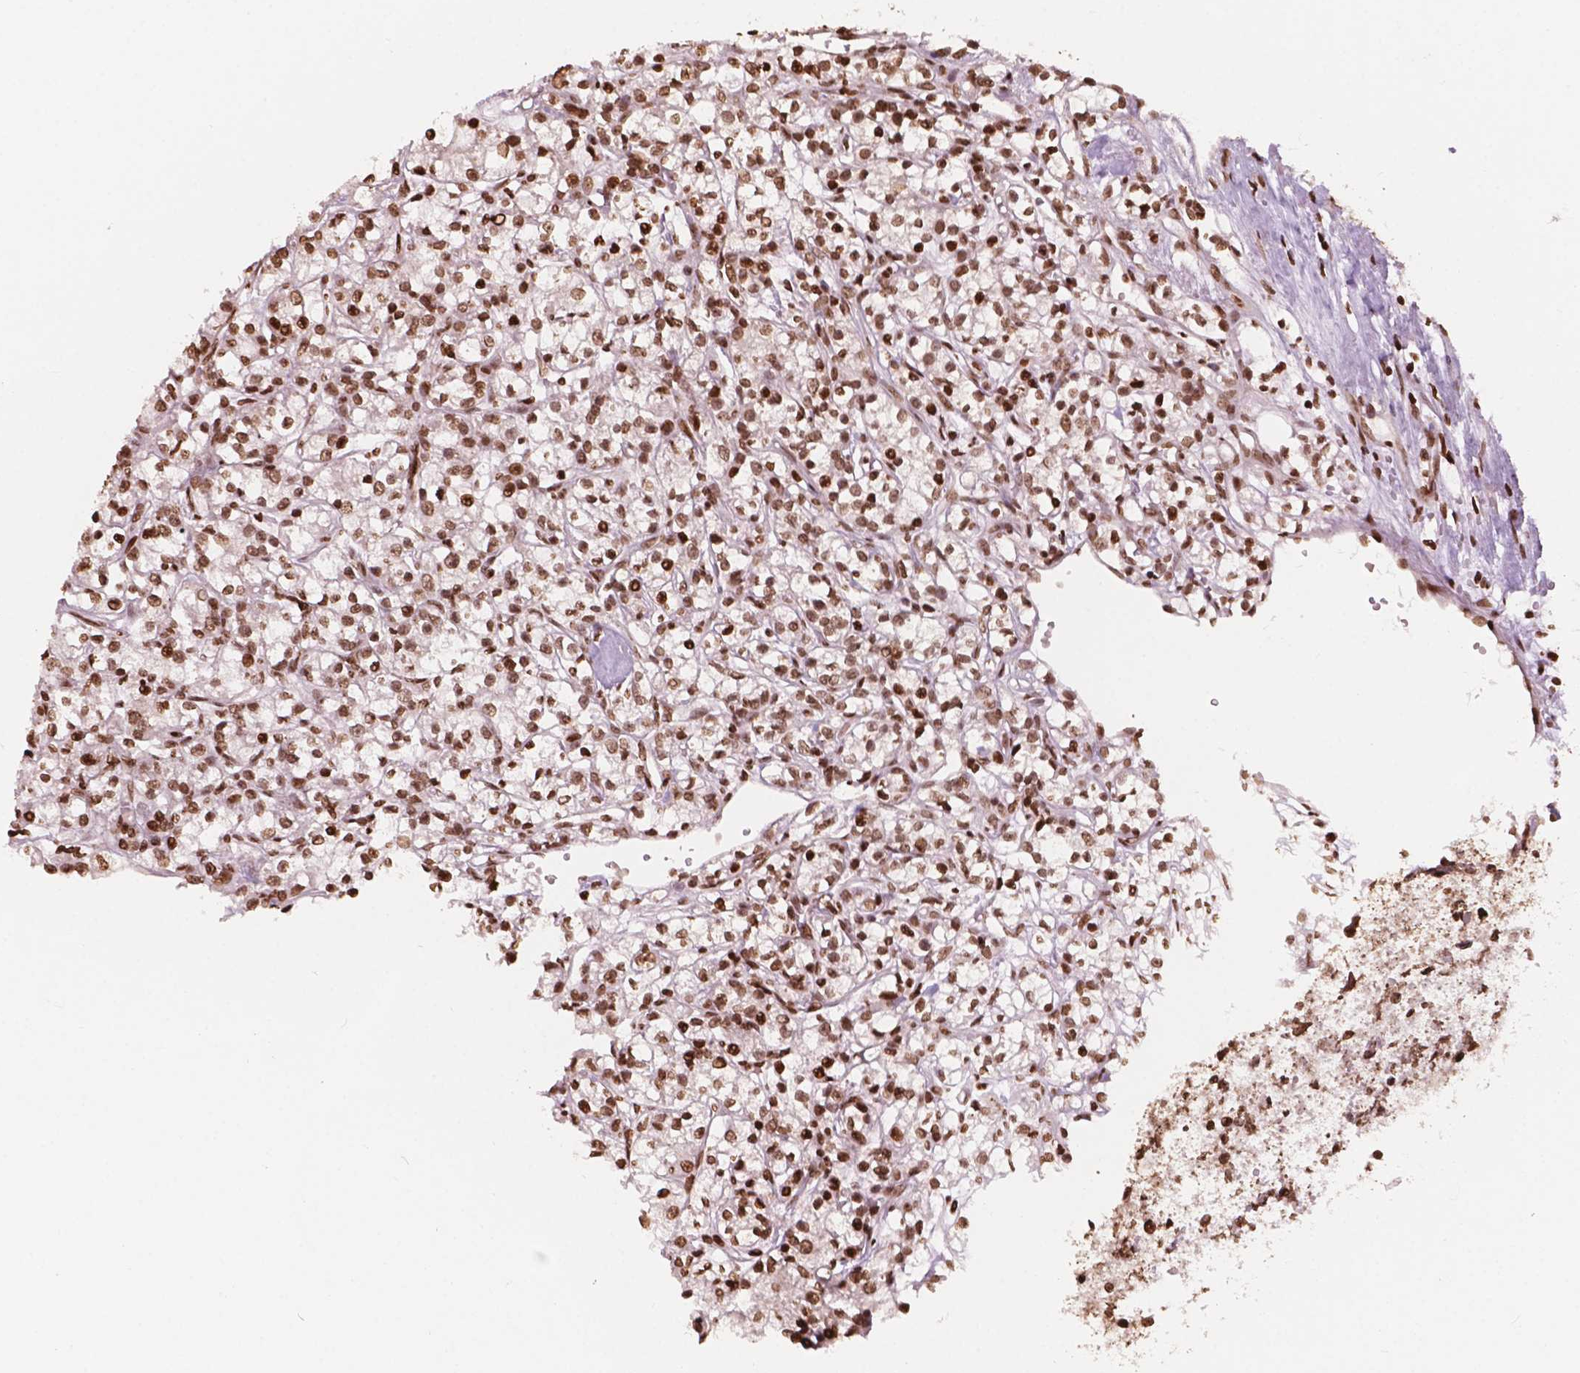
{"staining": {"intensity": "moderate", "quantity": ">75%", "location": "nuclear"}, "tissue": "renal cancer", "cell_type": "Tumor cells", "image_type": "cancer", "snomed": [{"axis": "morphology", "description": "Adenocarcinoma, NOS"}, {"axis": "topography", "description": "Kidney"}], "caption": "Moderate nuclear expression for a protein is present in approximately >75% of tumor cells of renal cancer (adenocarcinoma) using immunohistochemistry (IHC).", "gene": "H3C7", "patient": {"sex": "female", "age": 59}}